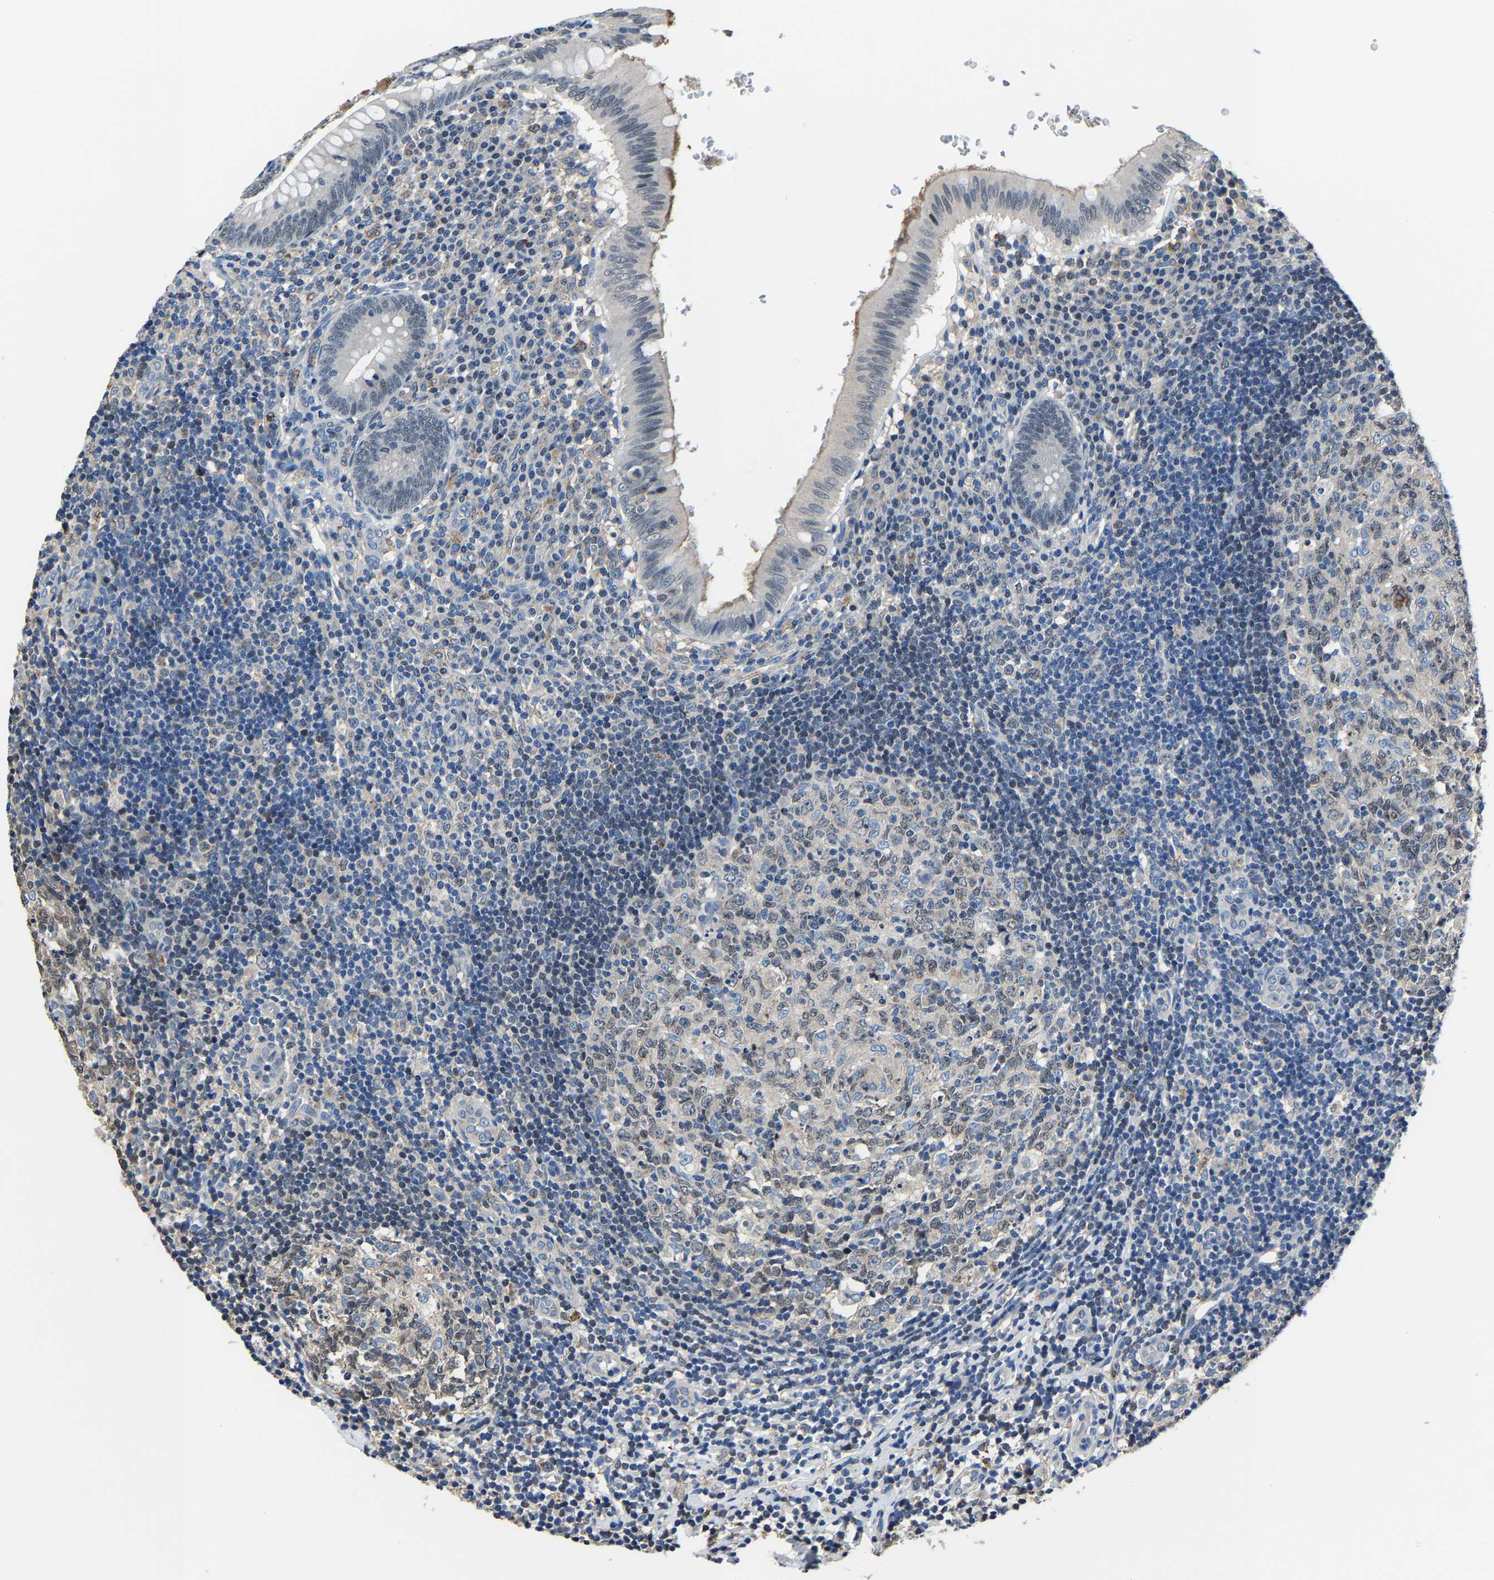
{"staining": {"intensity": "weak", "quantity": "25%-75%", "location": "cytoplasmic/membranous"}, "tissue": "appendix", "cell_type": "Glandular cells", "image_type": "normal", "snomed": [{"axis": "morphology", "description": "Normal tissue, NOS"}, {"axis": "topography", "description": "Appendix"}], "caption": "Immunohistochemistry photomicrograph of unremarkable appendix stained for a protein (brown), which displays low levels of weak cytoplasmic/membranous expression in approximately 25%-75% of glandular cells.", "gene": "STRBP", "patient": {"sex": "male", "age": 8}}